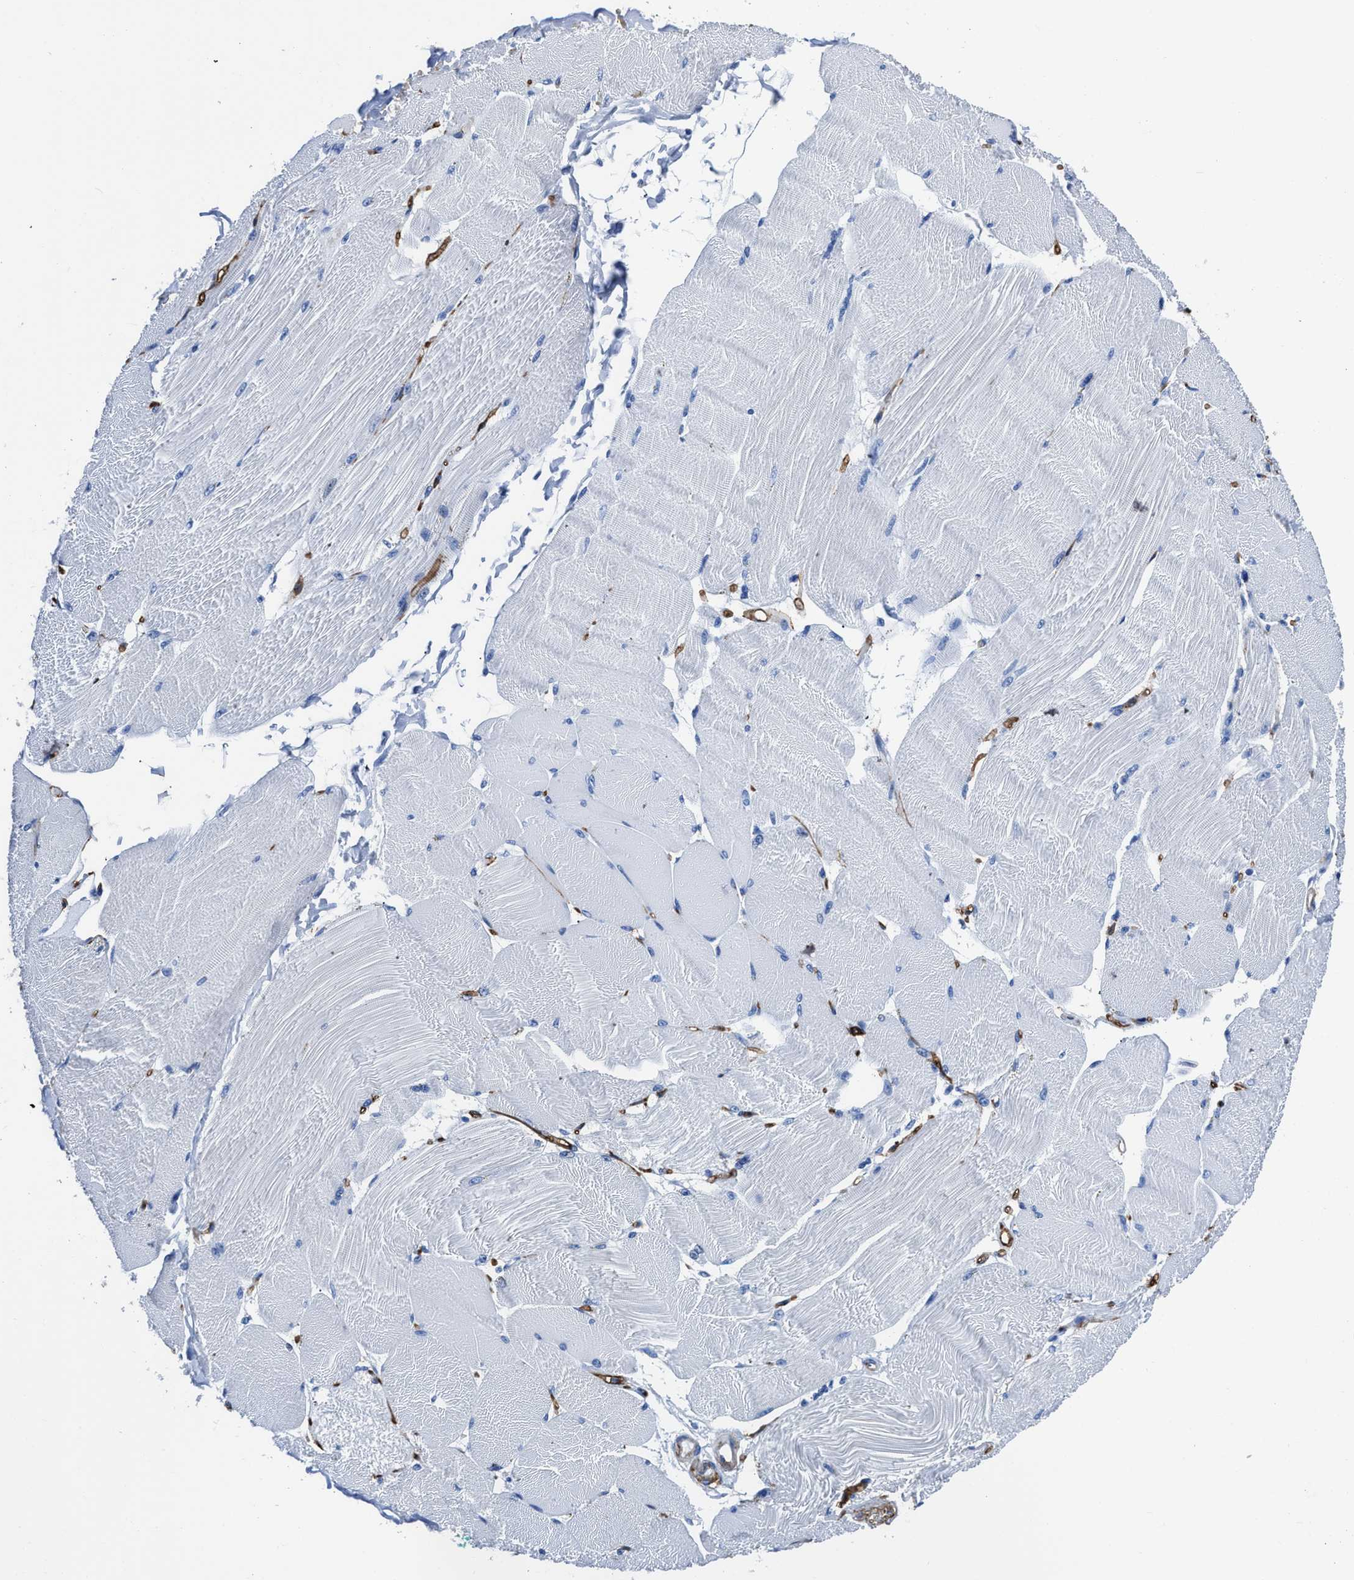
{"staining": {"intensity": "negative", "quantity": "none", "location": "none"}, "tissue": "skeletal muscle", "cell_type": "Myocytes", "image_type": "normal", "snomed": [{"axis": "morphology", "description": "Normal tissue, NOS"}, {"axis": "topography", "description": "Skin"}, {"axis": "topography", "description": "Skeletal muscle"}], "caption": "Image shows no significant protein staining in myocytes of benign skeletal muscle. (Brightfield microscopy of DAB (3,3'-diaminobenzidine) immunohistochemistry at high magnification).", "gene": "AQP1", "patient": {"sex": "male", "age": 83}}